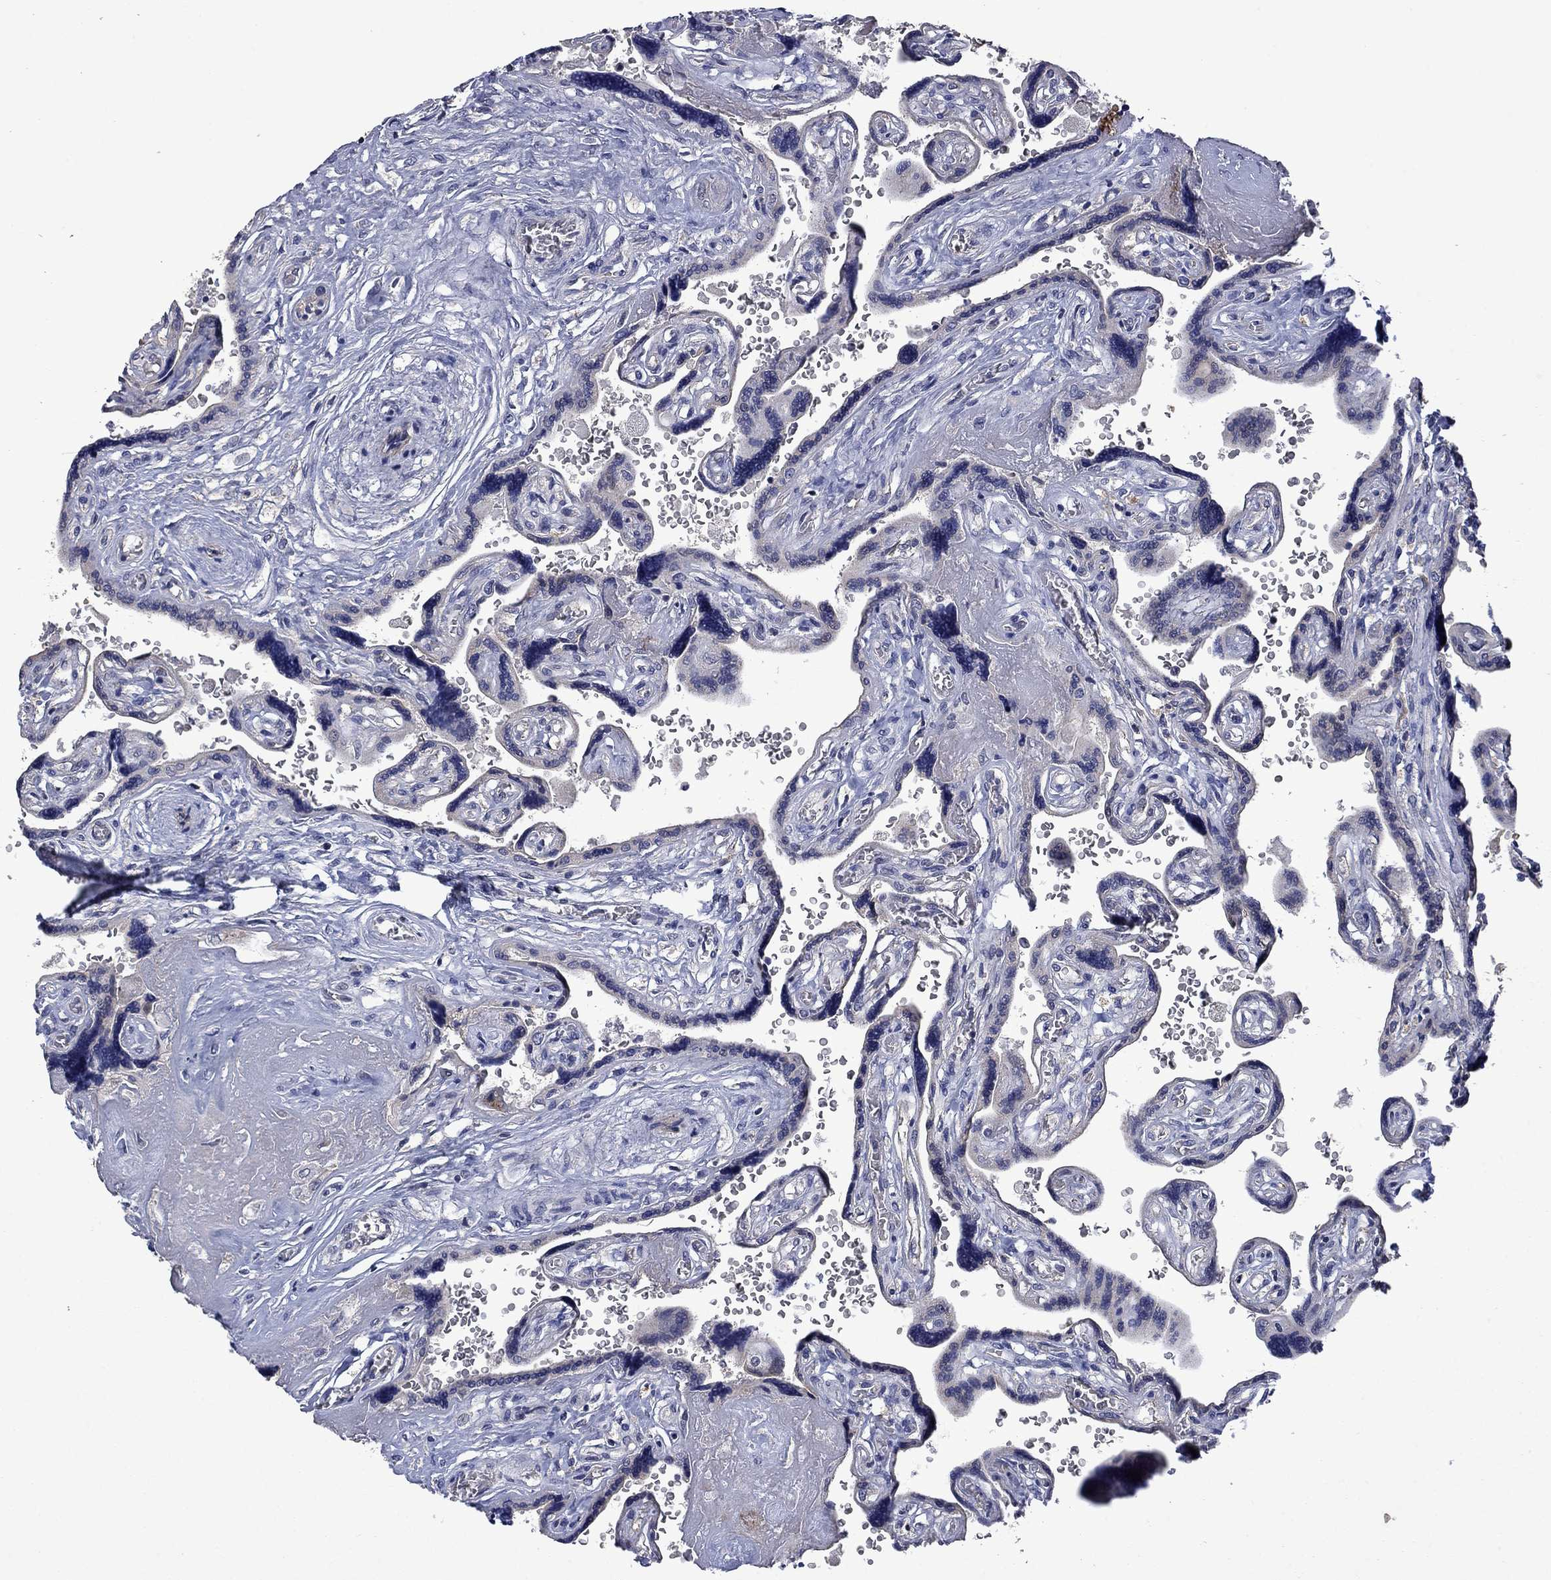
{"staining": {"intensity": "weak", "quantity": "25%-75%", "location": "cytoplasmic/membranous"}, "tissue": "placenta", "cell_type": "Decidual cells", "image_type": "normal", "snomed": [{"axis": "morphology", "description": "Normal tissue, NOS"}, {"axis": "topography", "description": "Placenta"}], "caption": "Immunohistochemistry histopathology image of benign placenta: placenta stained using immunohistochemistry shows low levels of weak protein expression localized specifically in the cytoplasmic/membranous of decidual cells, appearing as a cytoplasmic/membranous brown color.", "gene": "PHKA1", "patient": {"sex": "female", "age": 32}}